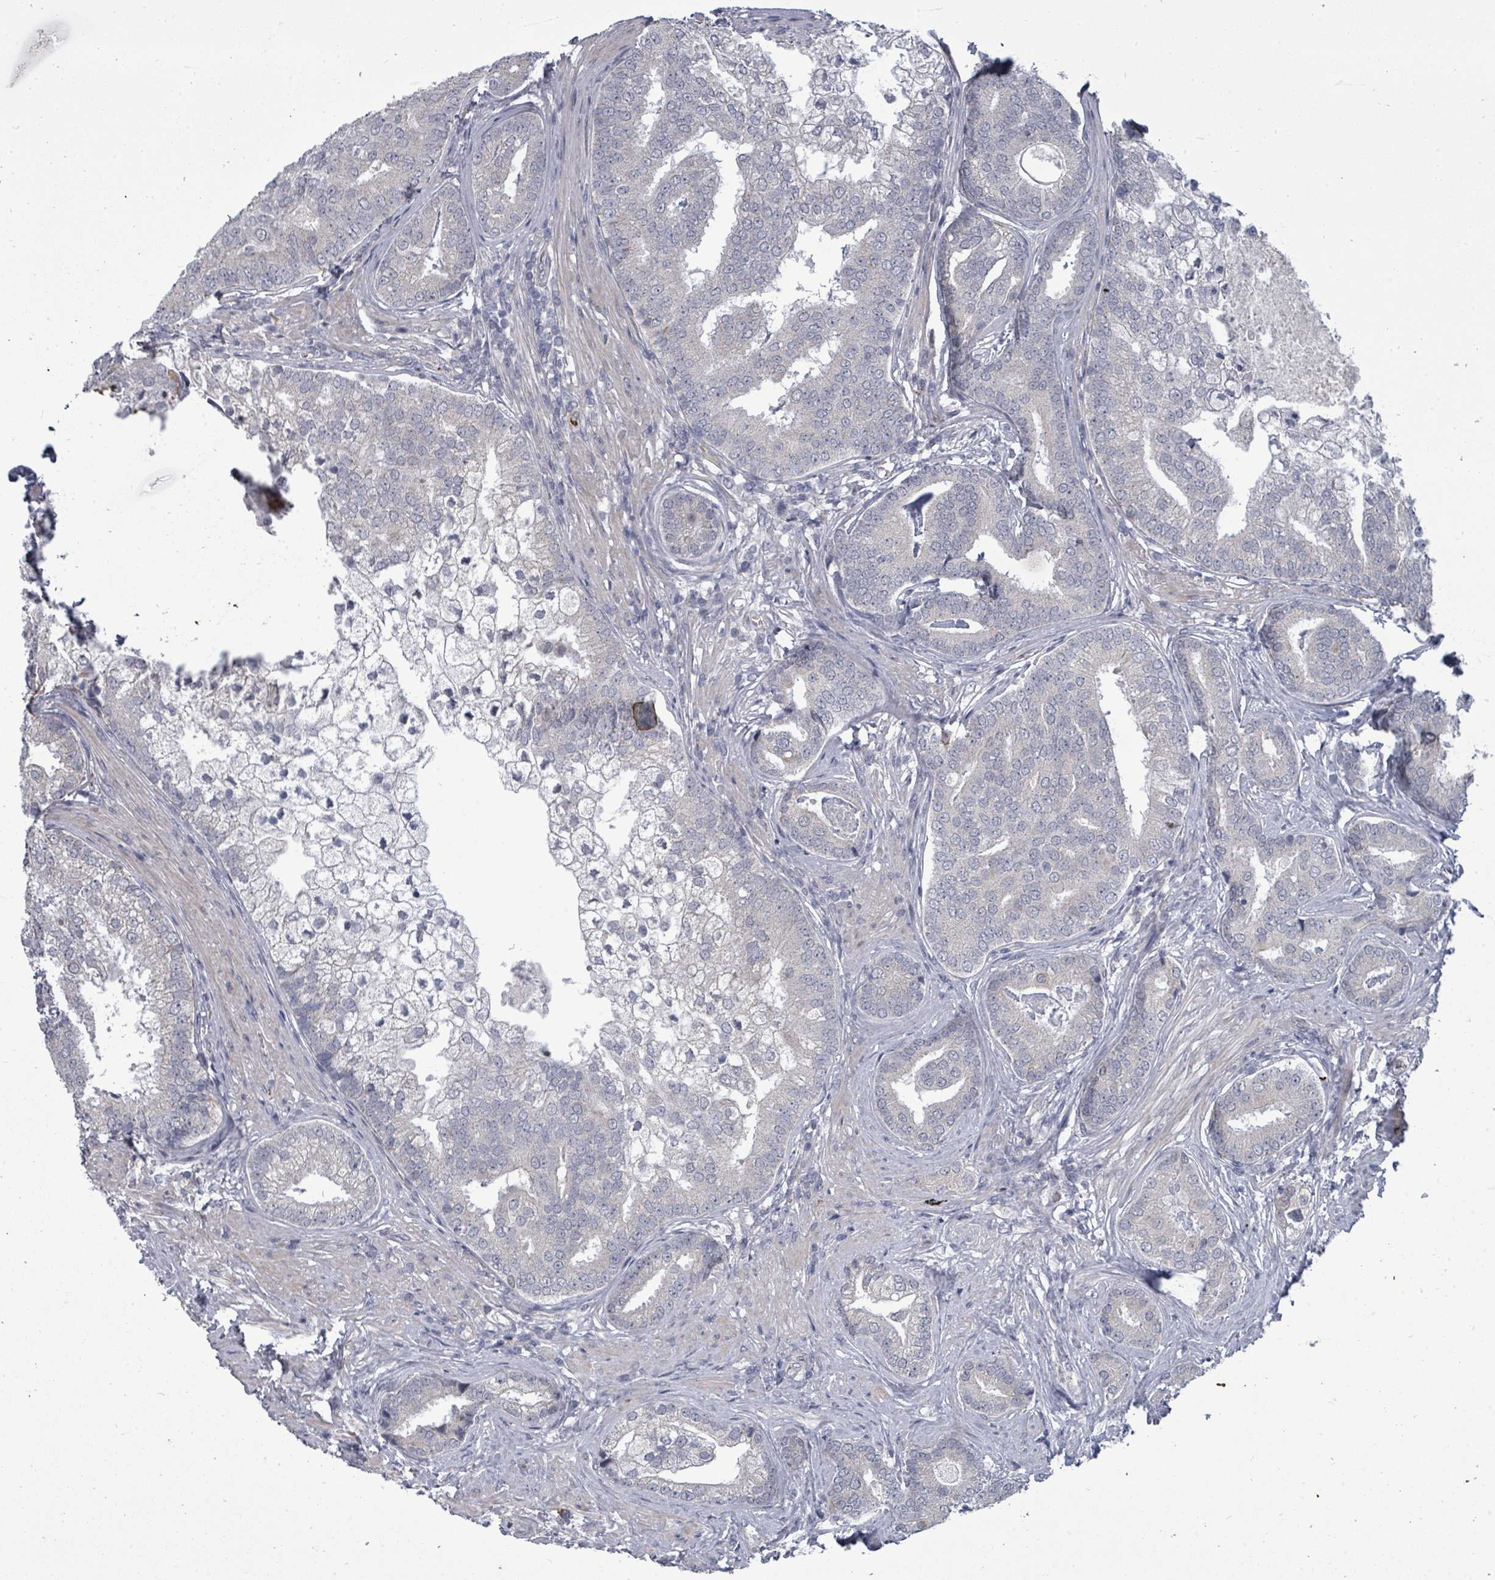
{"staining": {"intensity": "negative", "quantity": "none", "location": "none"}, "tissue": "prostate cancer", "cell_type": "Tumor cells", "image_type": "cancer", "snomed": [{"axis": "morphology", "description": "Adenocarcinoma, High grade"}, {"axis": "topography", "description": "Prostate"}], "caption": "Tumor cells are negative for brown protein staining in adenocarcinoma (high-grade) (prostate).", "gene": "ASB12", "patient": {"sex": "male", "age": 55}}